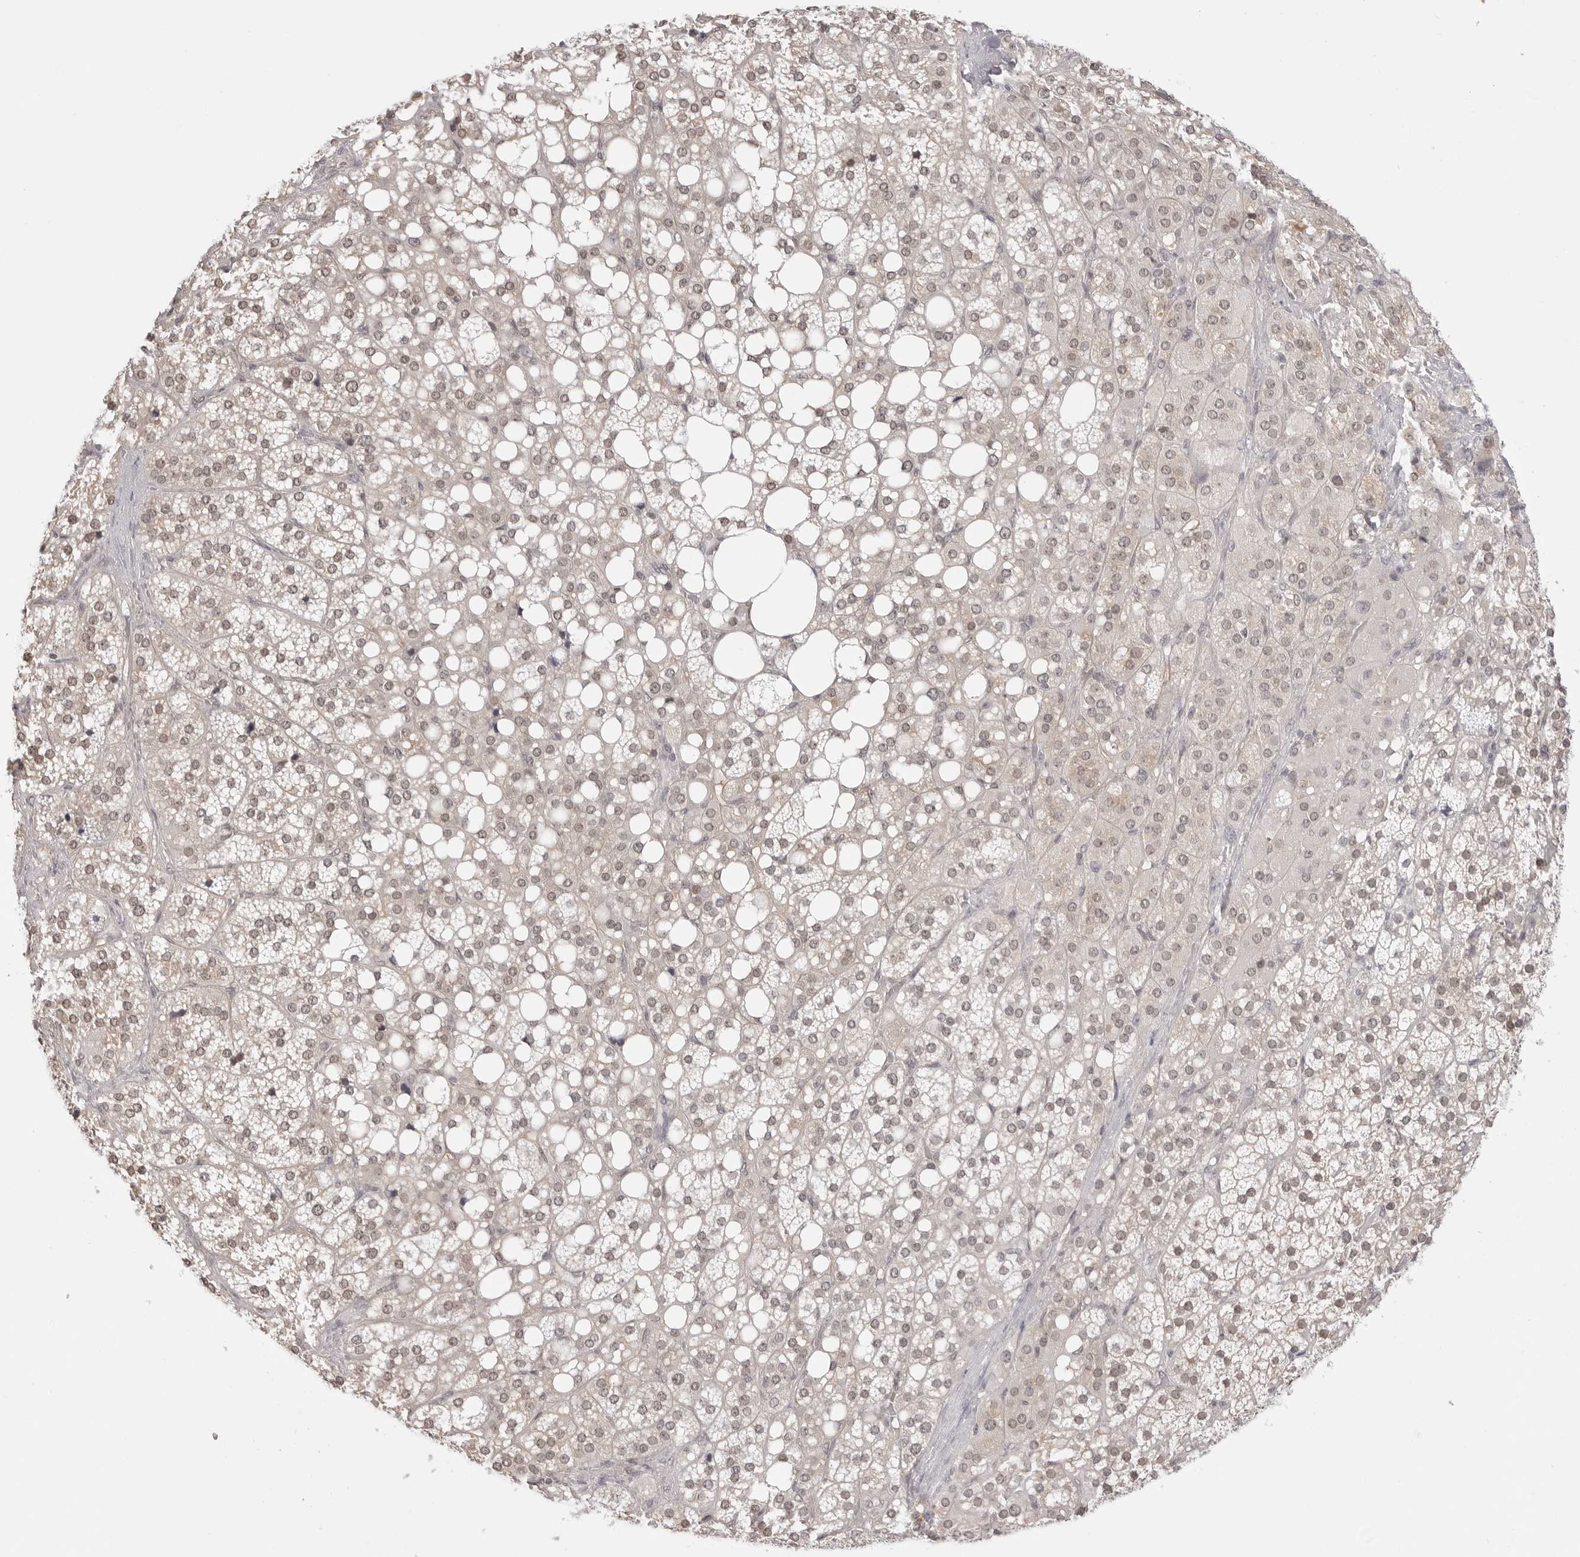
{"staining": {"intensity": "weak", "quantity": ">75%", "location": "nuclear"}, "tissue": "adrenal gland", "cell_type": "Glandular cells", "image_type": "normal", "snomed": [{"axis": "morphology", "description": "Normal tissue, NOS"}, {"axis": "topography", "description": "Adrenal gland"}], "caption": "DAB immunohistochemical staining of normal human adrenal gland shows weak nuclear protein expression in about >75% of glandular cells. (Stains: DAB in brown, nuclei in blue, Microscopy: brightfield microscopy at high magnification).", "gene": "YWHAG", "patient": {"sex": "female", "age": 59}}